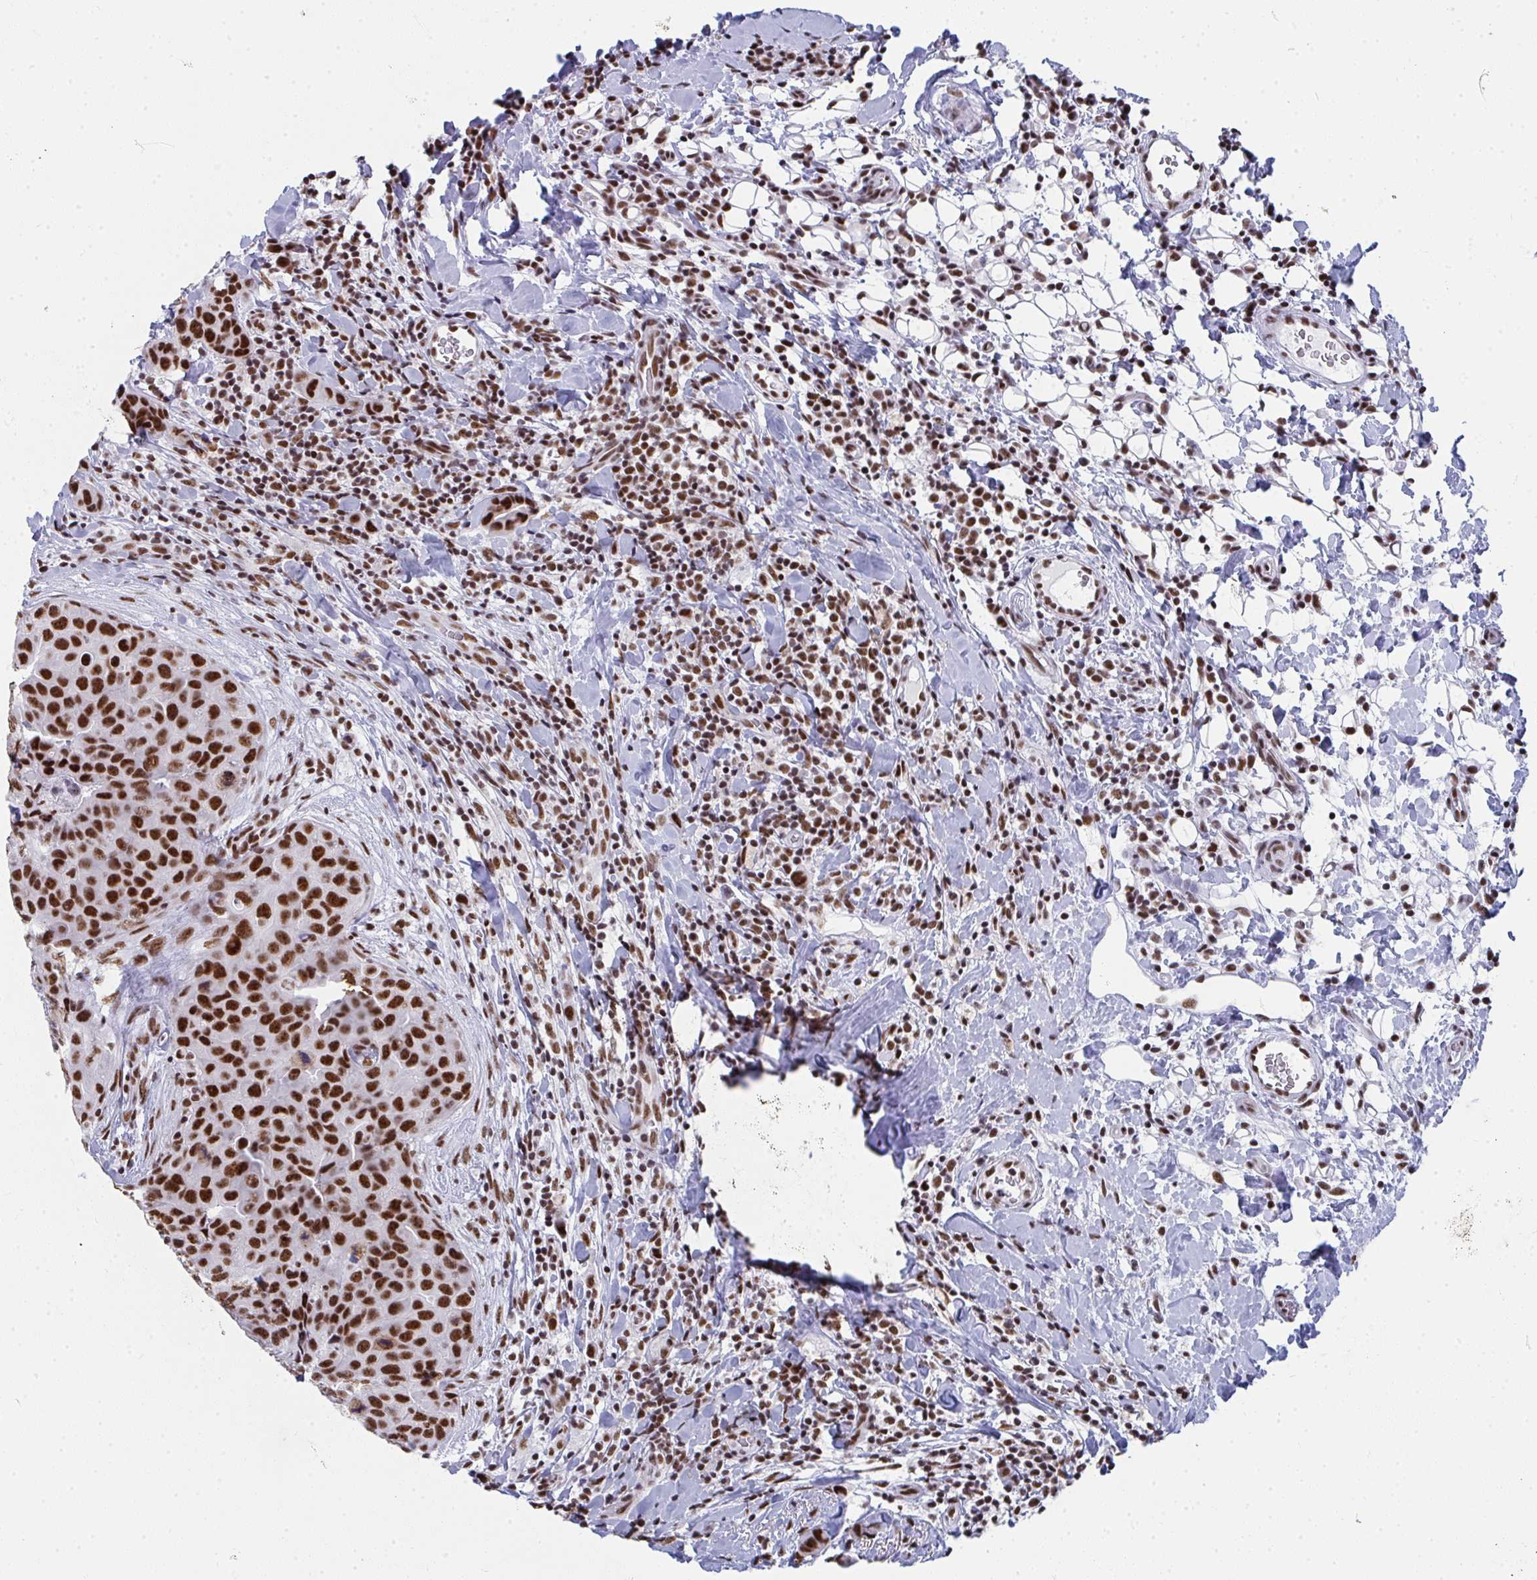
{"staining": {"intensity": "strong", "quantity": ">75%", "location": "nuclear"}, "tissue": "breast cancer", "cell_type": "Tumor cells", "image_type": "cancer", "snomed": [{"axis": "morphology", "description": "Duct carcinoma"}, {"axis": "topography", "description": "Breast"}], "caption": "The histopathology image reveals a brown stain indicating the presence of a protein in the nuclear of tumor cells in breast cancer.", "gene": "SNRNP70", "patient": {"sex": "female", "age": 24}}